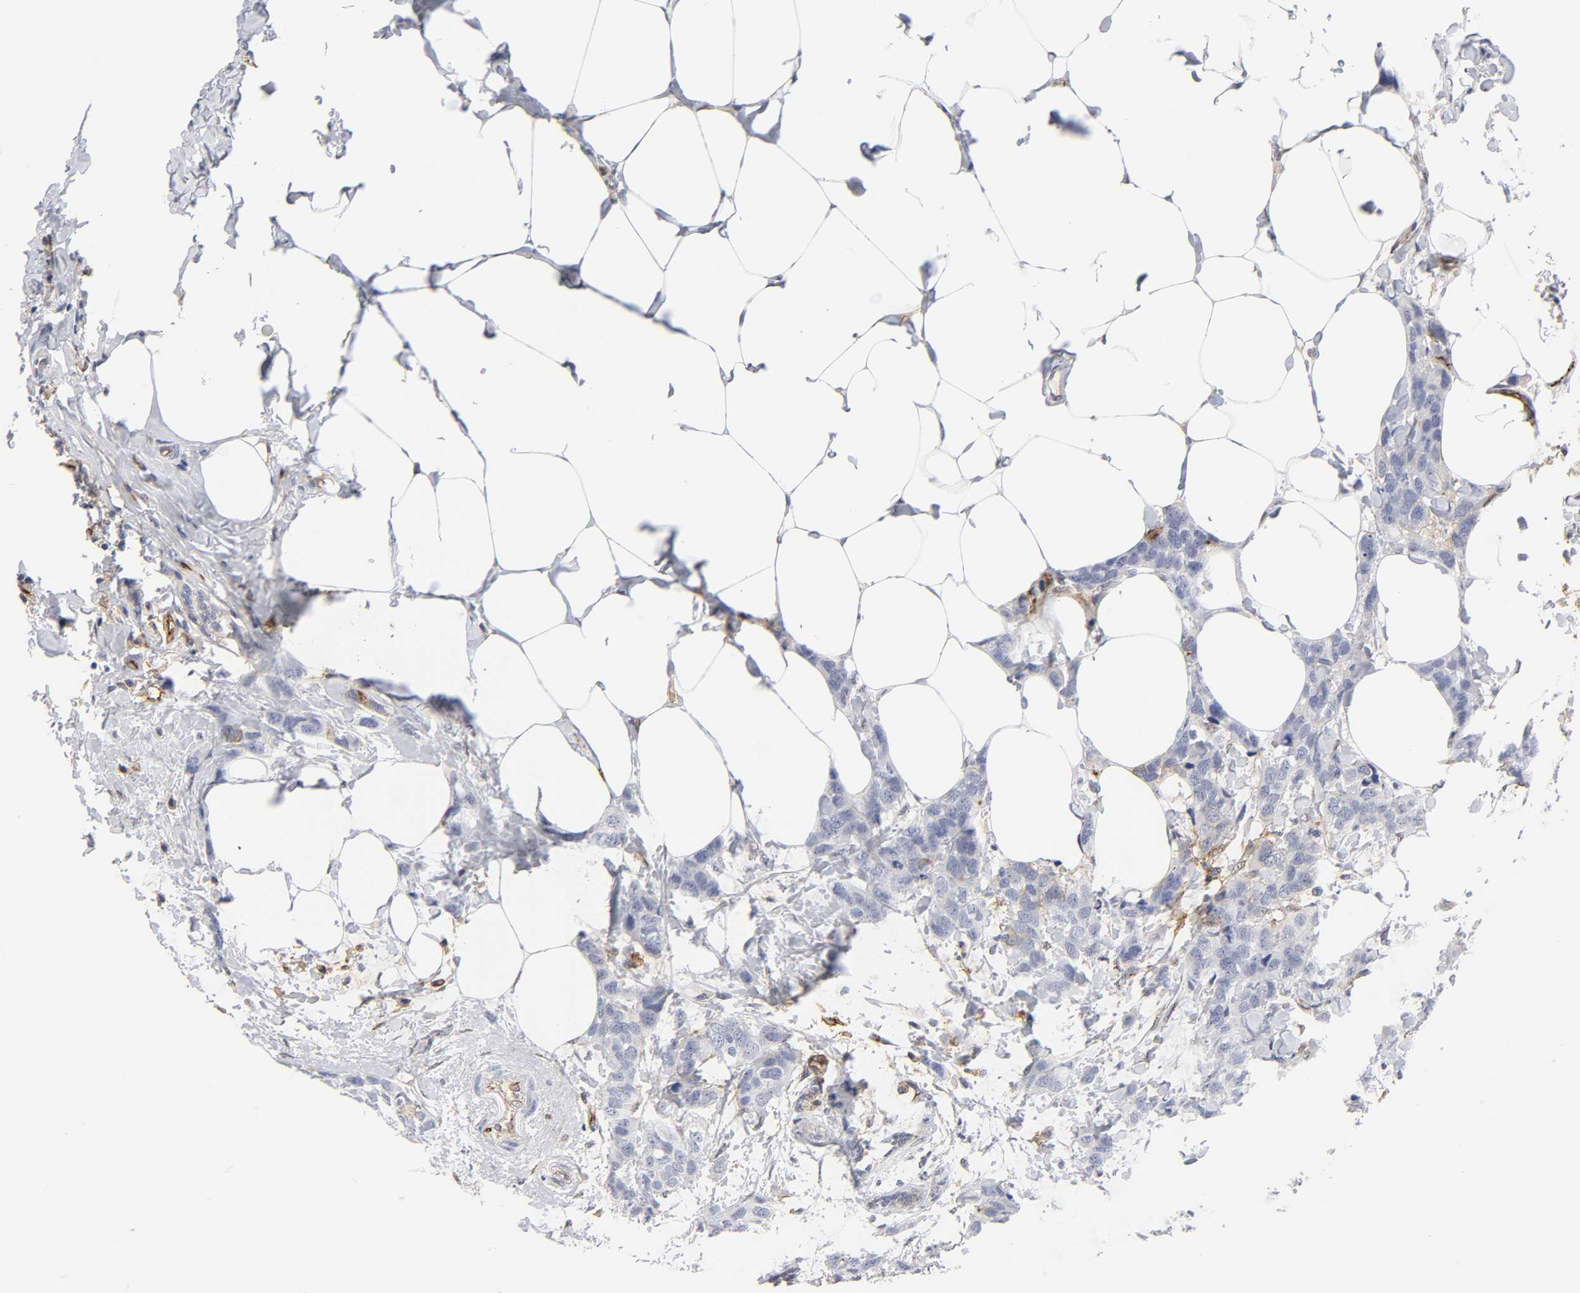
{"staining": {"intensity": "negative", "quantity": "none", "location": "none"}, "tissue": "breast cancer", "cell_type": "Tumor cells", "image_type": "cancer", "snomed": [{"axis": "morphology", "description": "Normal tissue, NOS"}, {"axis": "morphology", "description": "Duct carcinoma"}, {"axis": "topography", "description": "Breast"}], "caption": "There is no significant expression in tumor cells of intraductal carcinoma (breast). Brightfield microscopy of immunohistochemistry (IHC) stained with DAB (3,3'-diaminobenzidine) (brown) and hematoxylin (blue), captured at high magnification.", "gene": "ICAM1", "patient": {"sex": "female", "age": 50}}